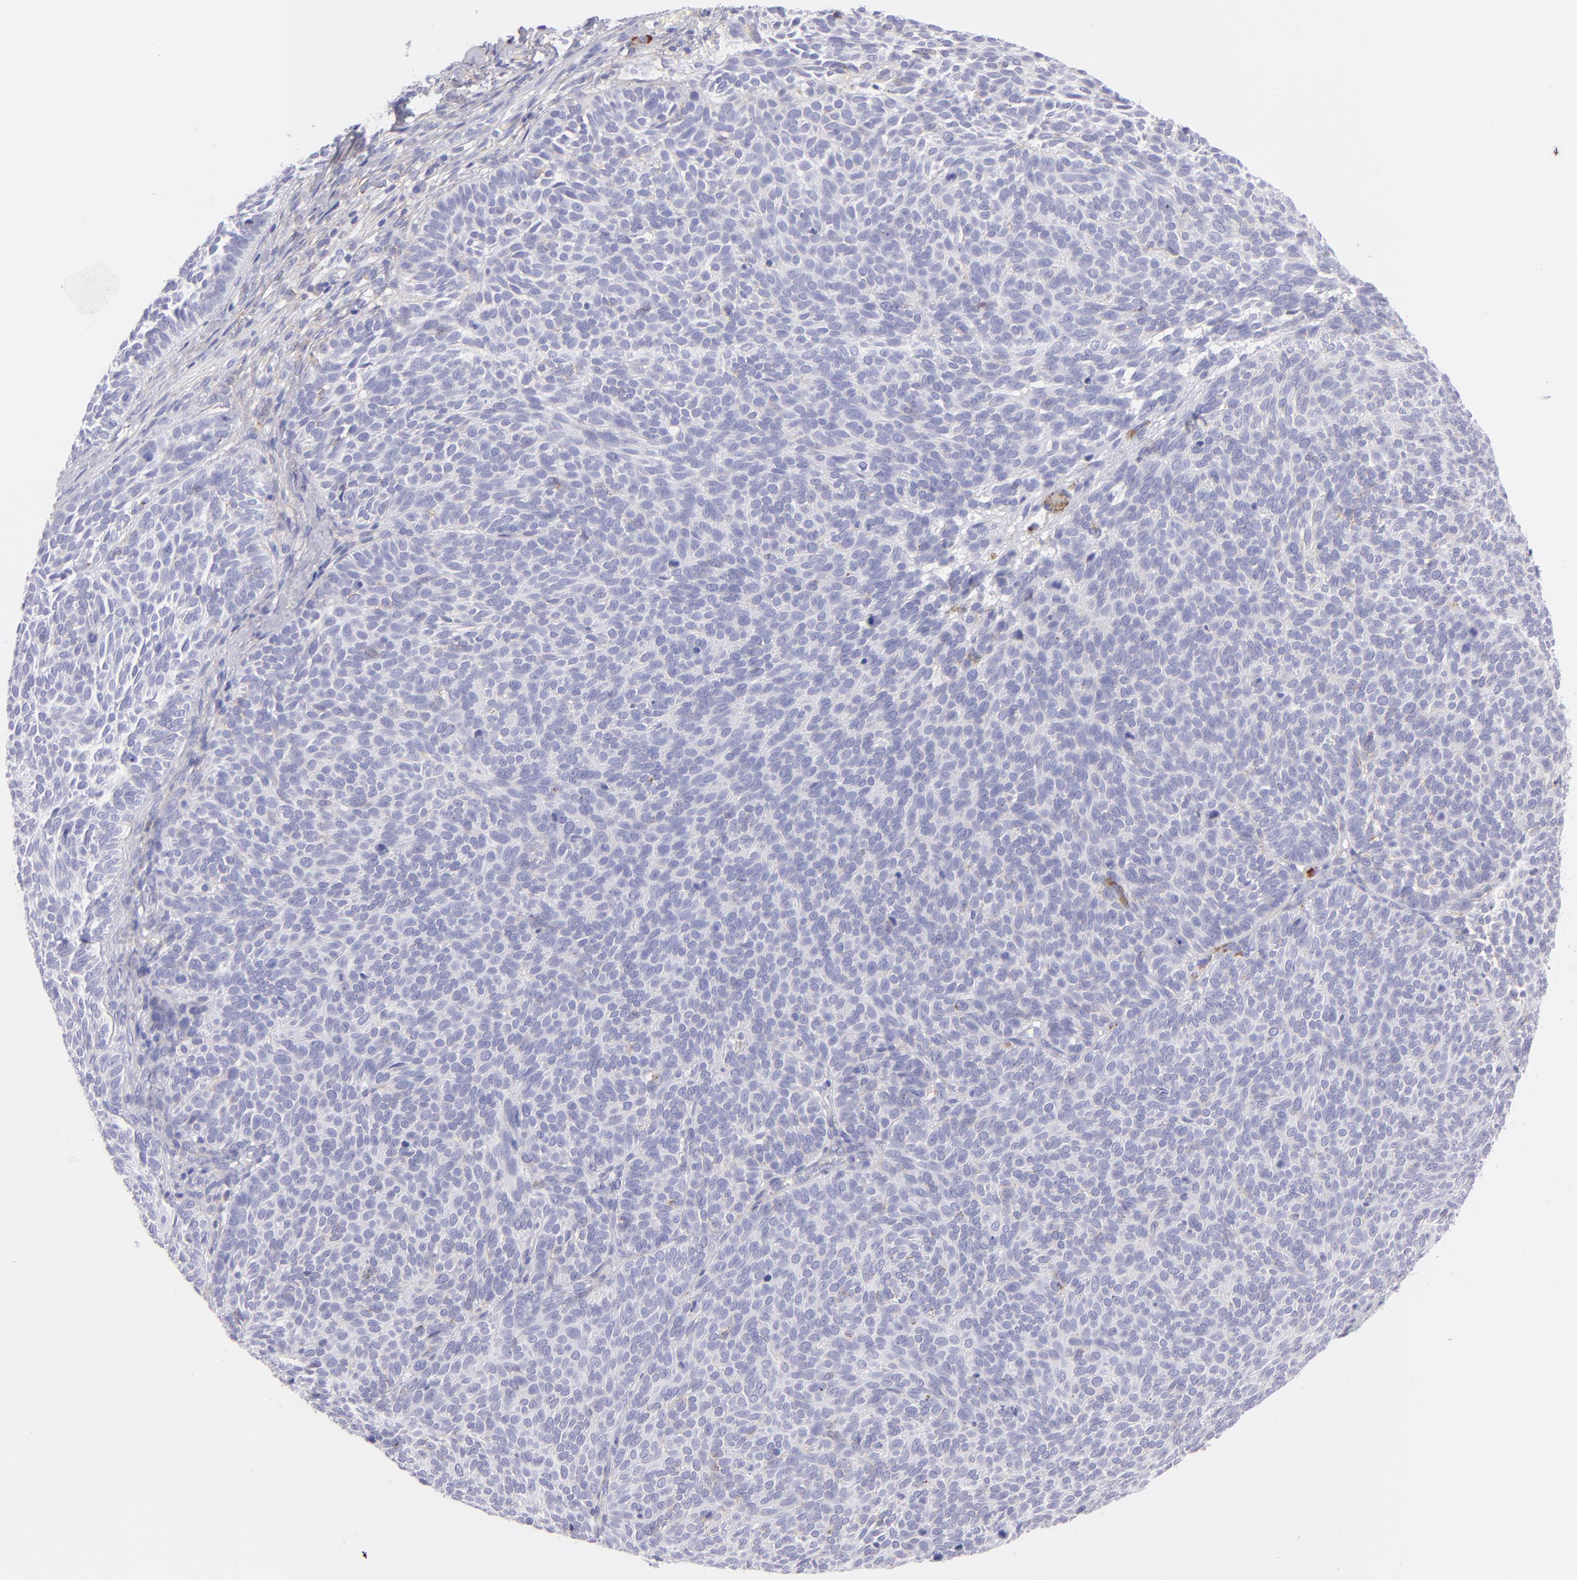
{"staining": {"intensity": "negative", "quantity": "none", "location": "none"}, "tissue": "skin cancer", "cell_type": "Tumor cells", "image_type": "cancer", "snomed": [{"axis": "morphology", "description": "Basal cell carcinoma"}, {"axis": "topography", "description": "Skin"}], "caption": "IHC histopathology image of neoplastic tissue: human skin cancer stained with DAB displays no significant protein staining in tumor cells.", "gene": "CD81", "patient": {"sex": "male", "age": 63}}